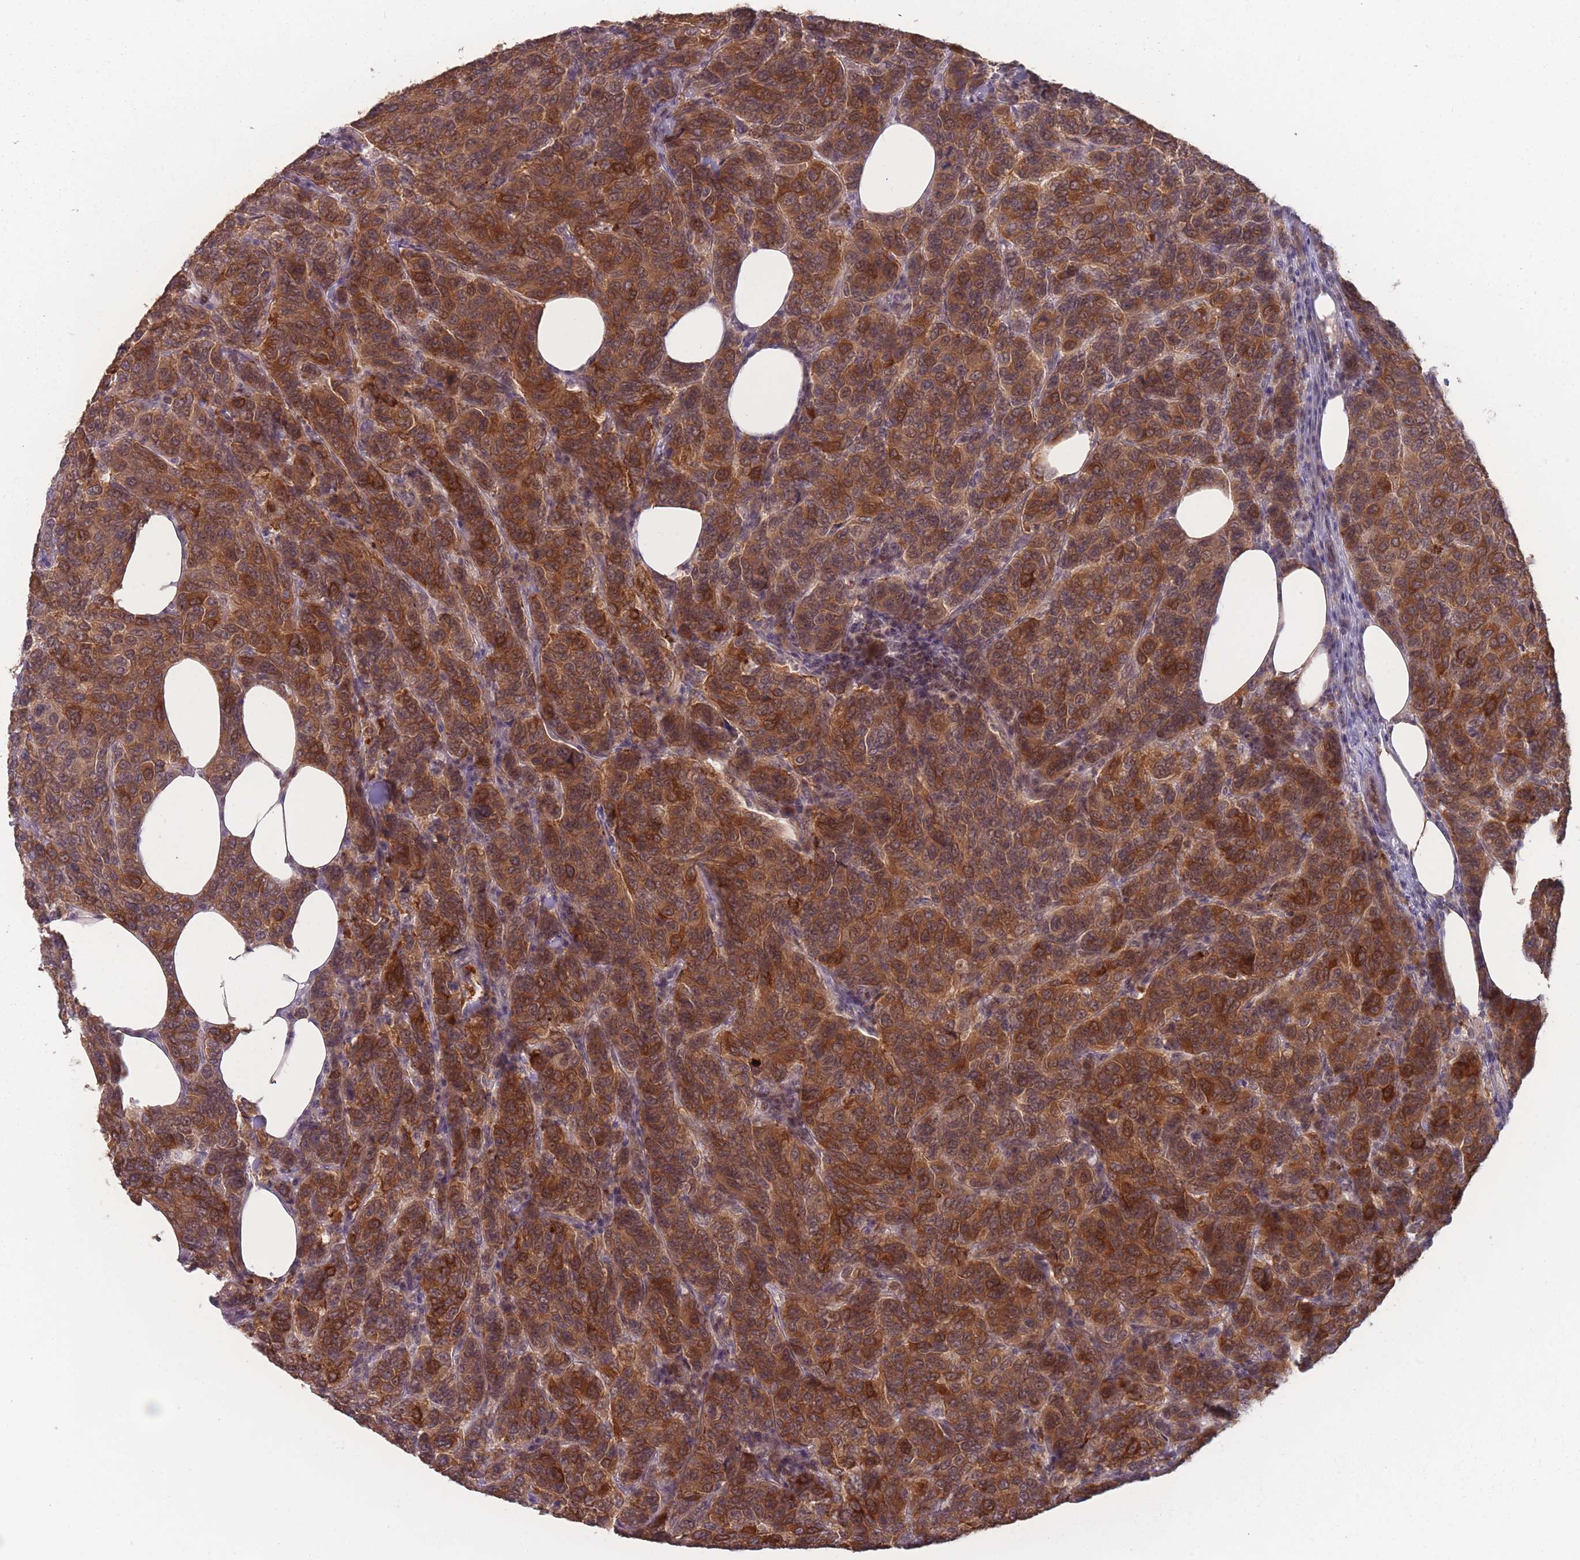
{"staining": {"intensity": "strong", "quantity": ">75%", "location": "cytoplasmic/membranous,nuclear"}, "tissue": "breast cancer", "cell_type": "Tumor cells", "image_type": "cancer", "snomed": [{"axis": "morphology", "description": "Duct carcinoma"}, {"axis": "topography", "description": "Breast"}], "caption": "A histopathology image showing strong cytoplasmic/membranous and nuclear positivity in approximately >75% of tumor cells in invasive ductal carcinoma (breast), as visualized by brown immunohistochemical staining.", "gene": "TMEM232", "patient": {"sex": "female", "age": 55}}